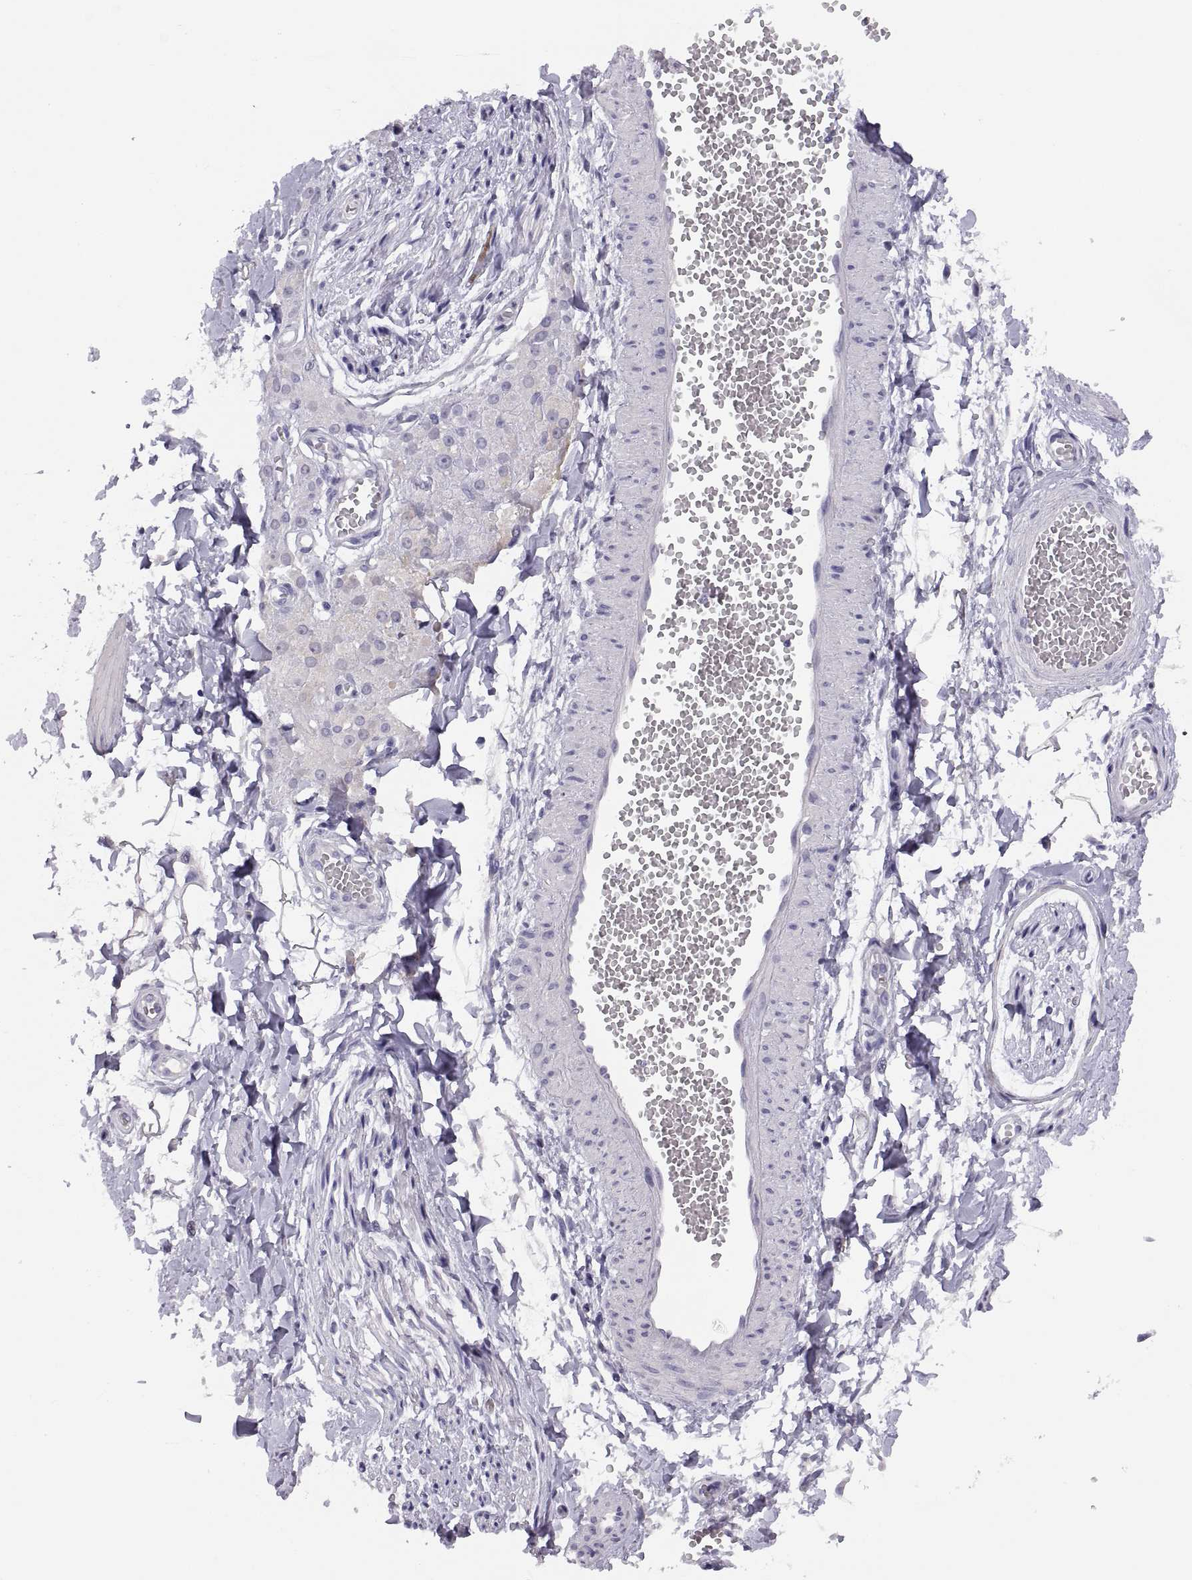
{"staining": {"intensity": "negative", "quantity": "none", "location": "none"}, "tissue": "adipose tissue", "cell_type": "Adipocytes", "image_type": "normal", "snomed": [{"axis": "morphology", "description": "Normal tissue, NOS"}, {"axis": "topography", "description": "Smooth muscle"}, {"axis": "topography", "description": "Peripheral nerve tissue"}], "caption": "There is no significant staining in adipocytes of adipose tissue. (DAB (3,3'-diaminobenzidine) immunohistochemistry visualized using brightfield microscopy, high magnification).", "gene": "STRC", "patient": {"sex": "male", "age": 22}}